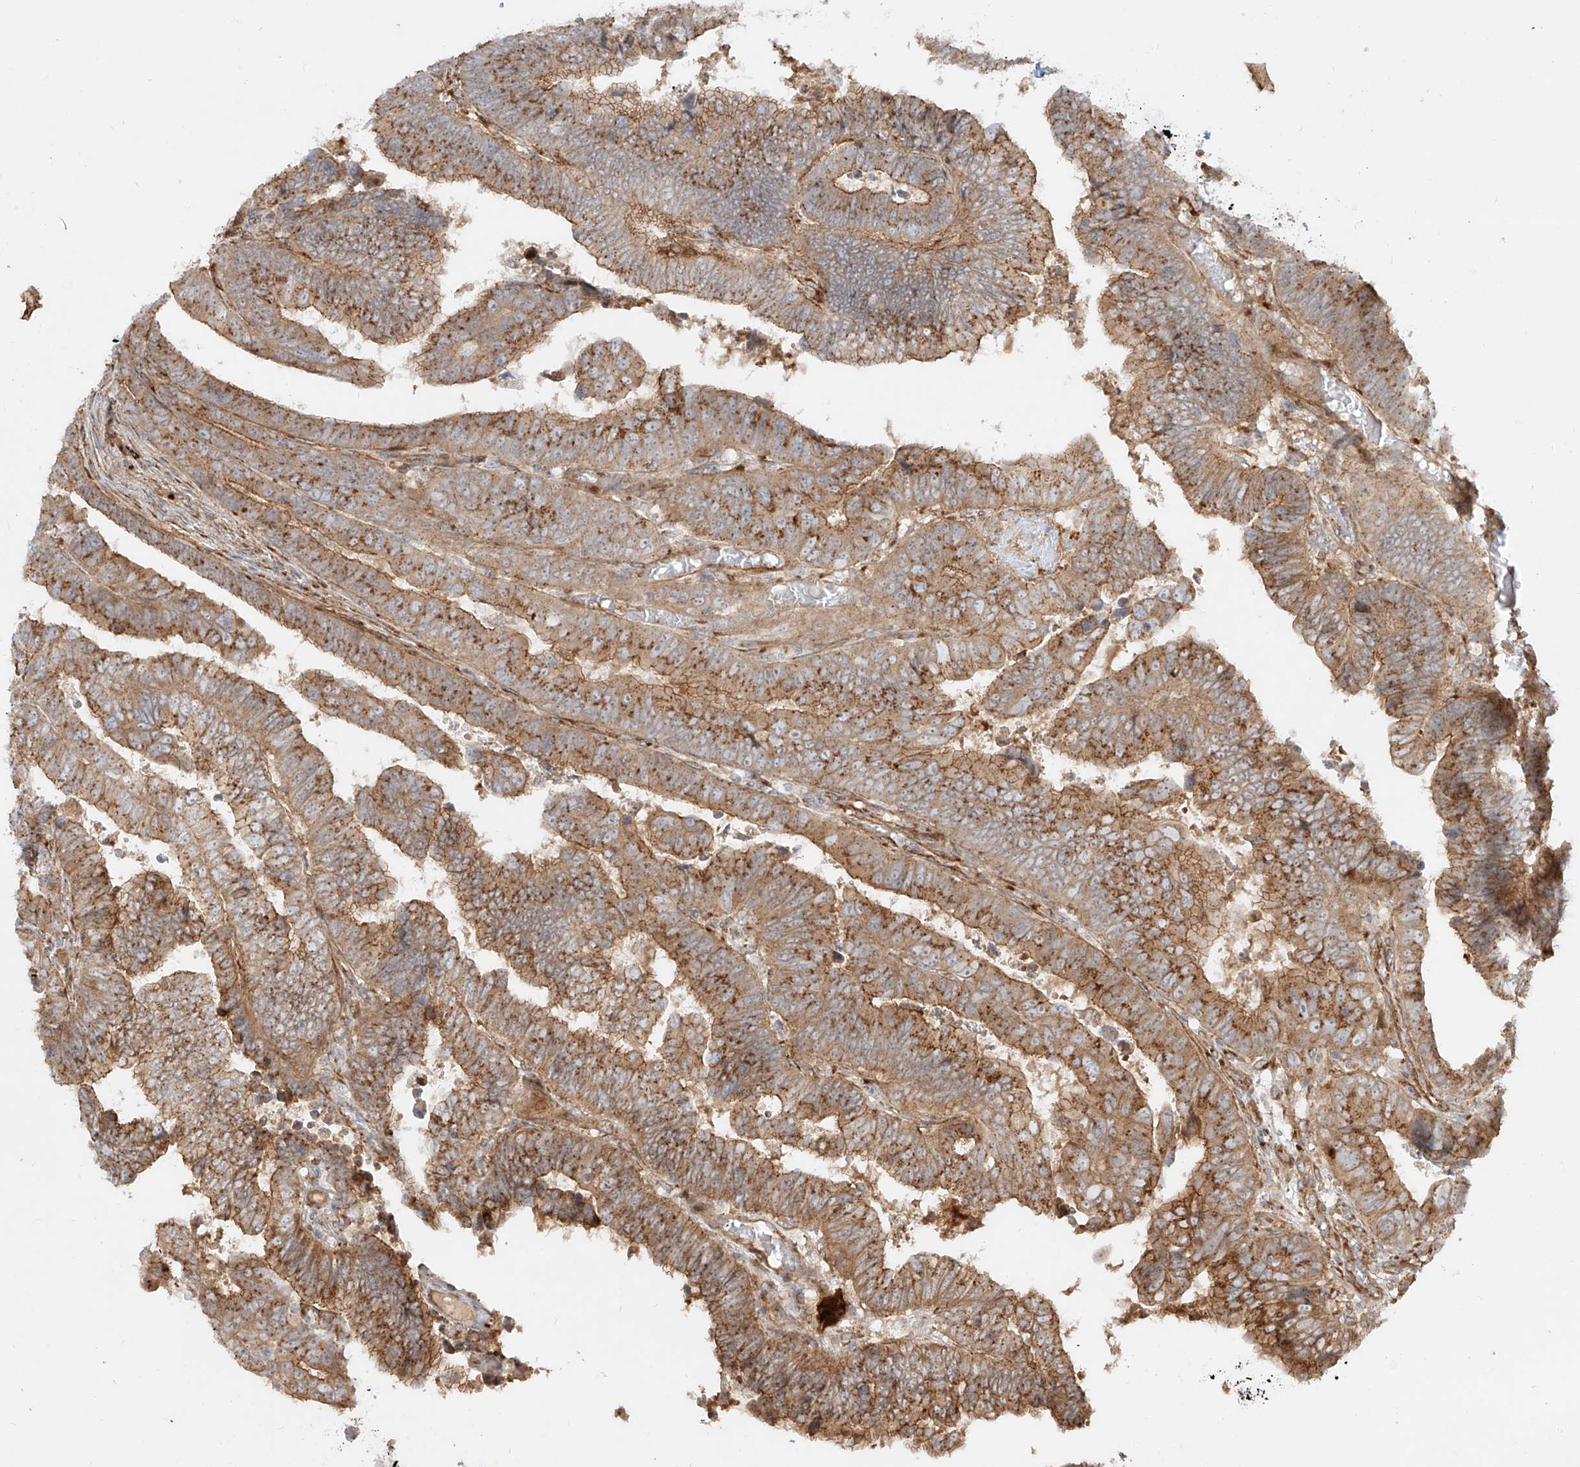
{"staining": {"intensity": "moderate", "quantity": ">75%", "location": "cytoplasmic/membranous"}, "tissue": "colorectal cancer", "cell_type": "Tumor cells", "image_type": "cancer", "snomed": [{"axis": "morphology", "description": "Normal tissue, NOS"}, {"axis": "morphology", "description": "Adenocarcinoma, NOS"}, {"axis": "topography", "description": "Rectum"}], "caption": "This micrograph reveals colorectal cancer stained with immunohistochemistry to label a protein in brown. The cytoplasmic/membranous of tumor cells show moderate positivity for the protein. Nuclei are counter-stained blue.", "gene": "ZNF287", "patient": {"sex": "female", "age": 65}}